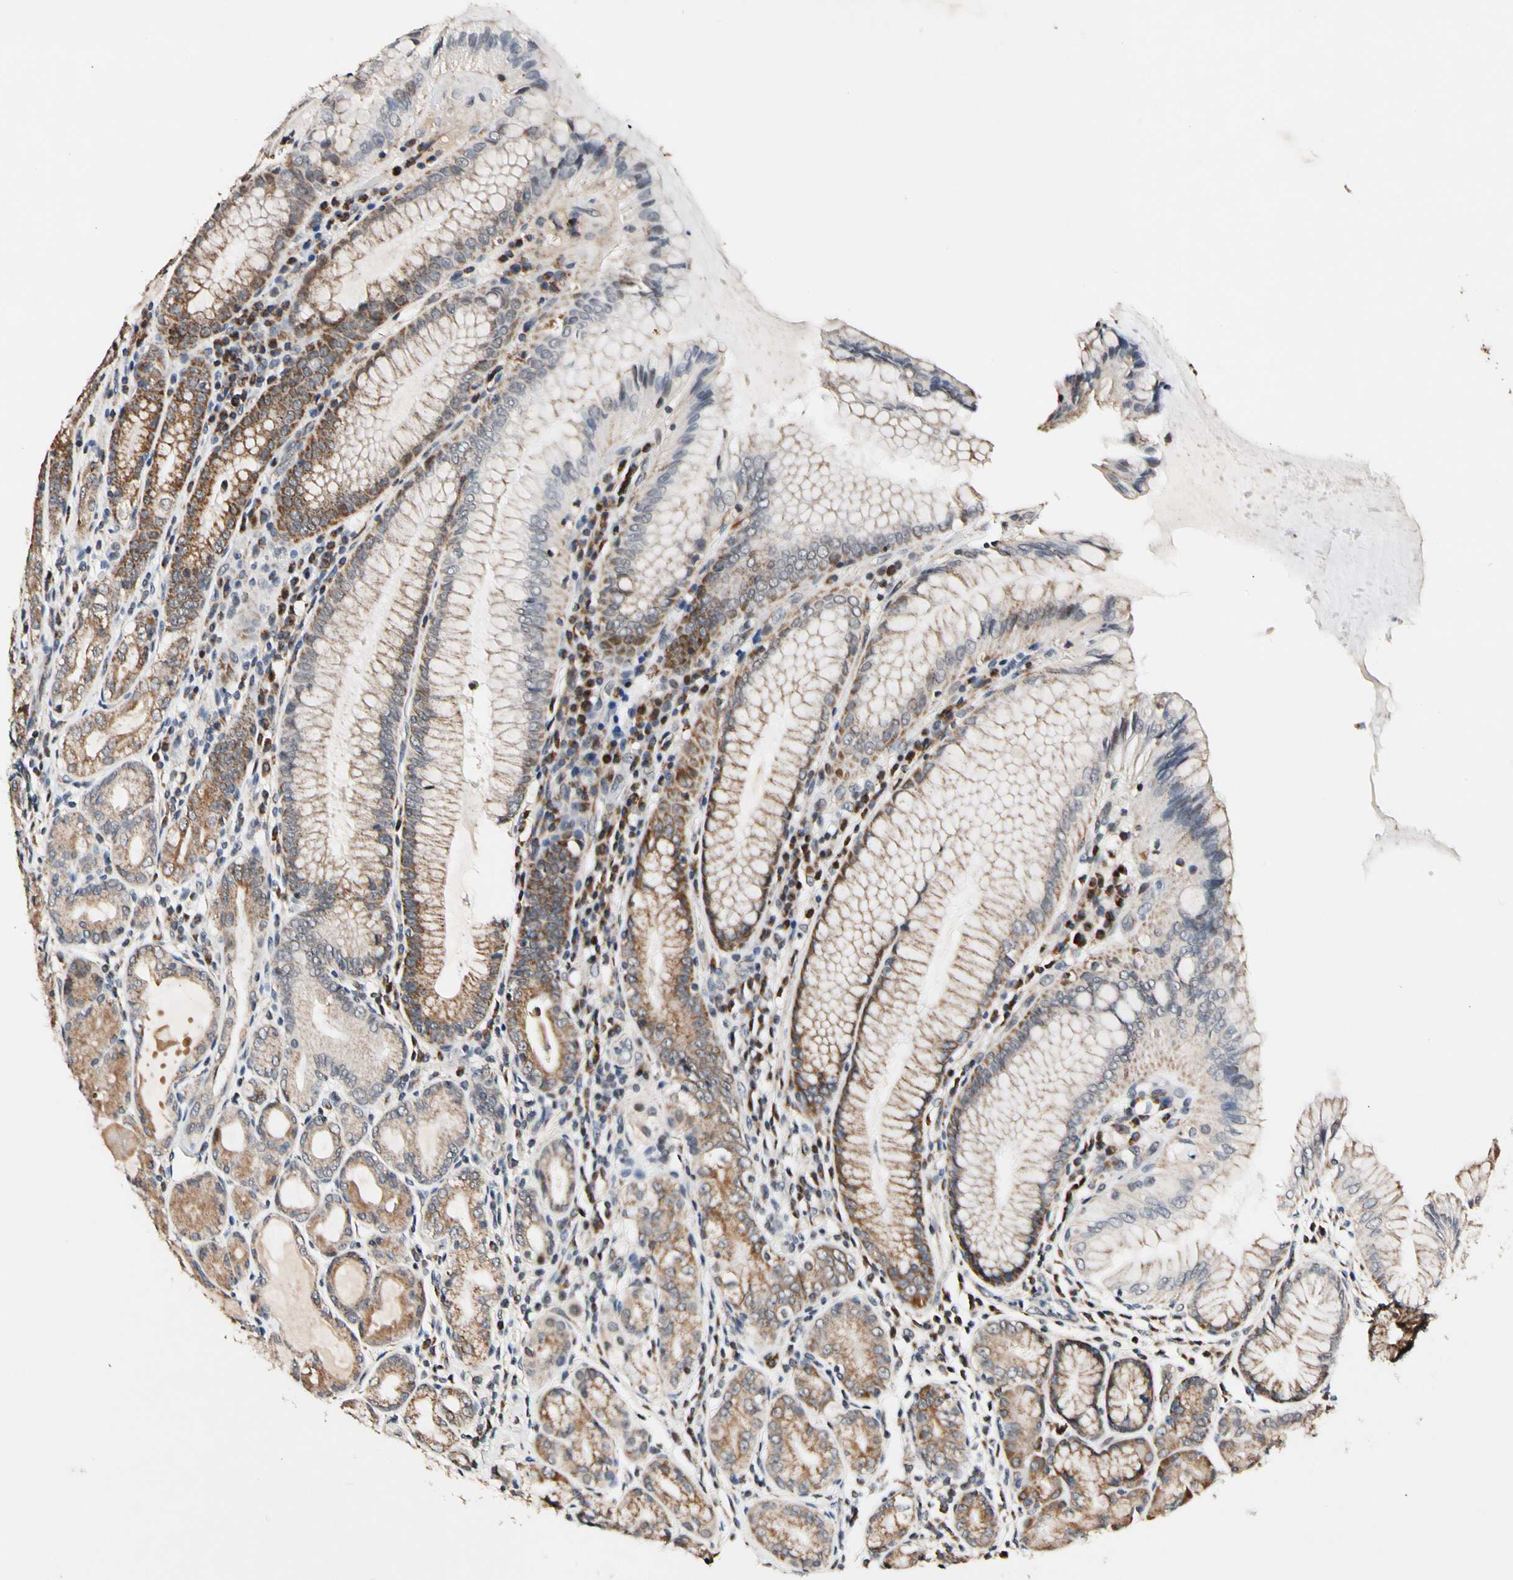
{"staining": {"intensity": "moderate", "quantity": ">75%", "location": "cytoplasmic/membranous"}, "tissue": "stomach", "cell_type": "Glandular cells", "image_type": "normal", "snomed": [{"axis": "morphology", "description": "Normal tissue, NOS"}, {"axis": "topography", "description": "Stomach, lower"}], "caption": "Immunohistochemical staining of normal stomach exhibits medium levels of moderate cytoplasmic/membranous staining in approximately >75% of glandular cells.", "gene": "KHDC4", "patient": {"sex": "female", "age": 76}}